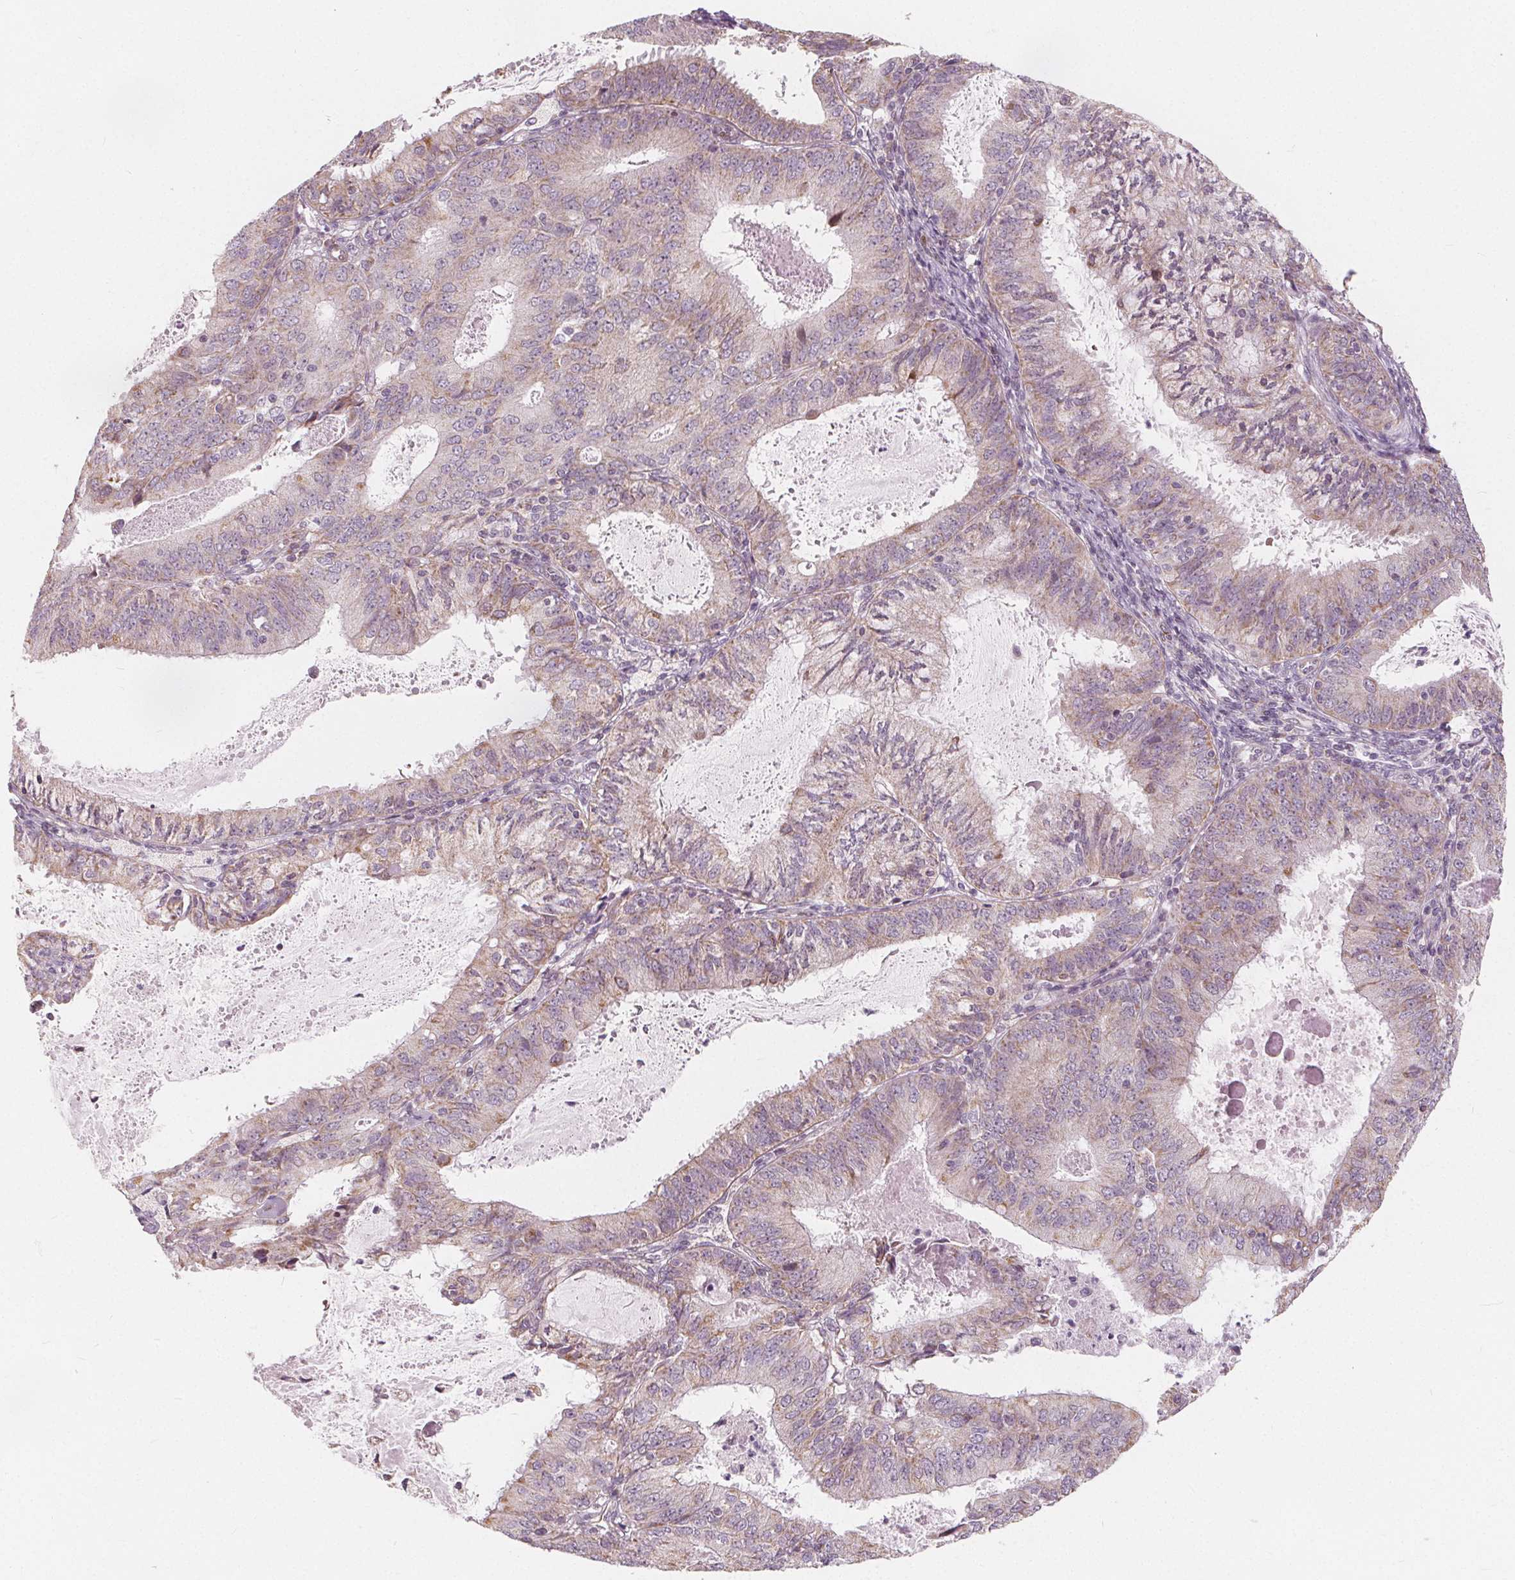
{"staining": {"intensity": "weak", "quantity": "25%-75%", "location": "cytoplasmic/membranous"}, "tissue": "endometrial cancer", "cell_type": "Tumor cells", "image_type": "cancer", "snomed": [{"axis": "morphology", "description": "Adenocarcinoma, NOS"}, {"axis": "topography", "description": "Endometrium"}], "caption": "Immunohistochemical staining of human adenocarcinoma (endometrial) shows weak cytoplasmic/membranous protein expression in about 25%-75% of tumor cells.", "gene": "NUP210L", "patient": {"sex": "female", "age": 57}}